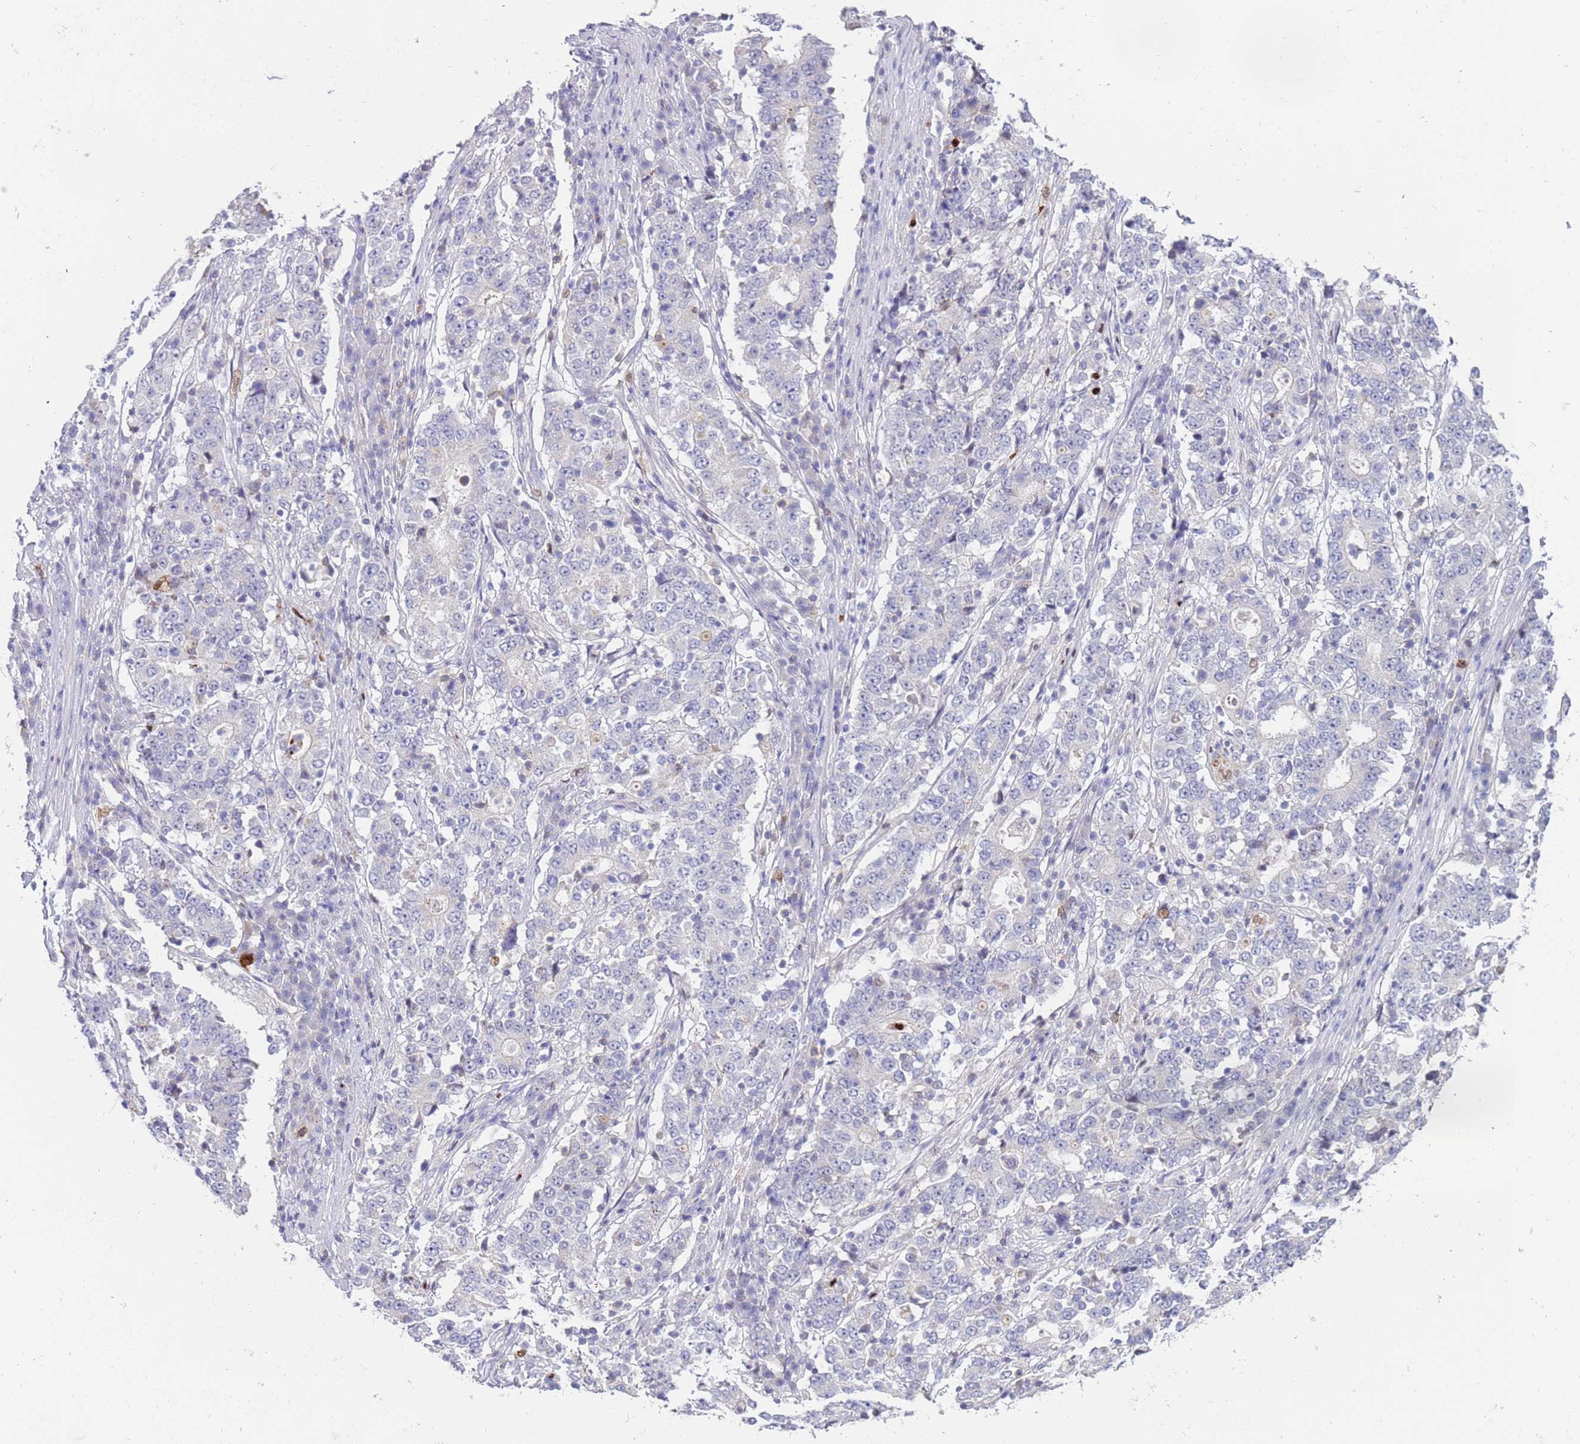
{"staining": {"intensity": "negative", "quantity": "none", "location": "none"}, "tissue": "stomach cancer", "cell_type": "Tumor cells", "image_type": "cancer", "snomed": [{"axis": "morphology", "description": "Adenocarcinoma, NOS"}, {"axis": "topography", "description": "Stomach"}], "caption": "Stomach cancer stained for a protein using immunohistochemistry (IHC) reveals no positivity tumor cells.", "gene": "STK25", "patient": {"sex": "male", "age": 59}}